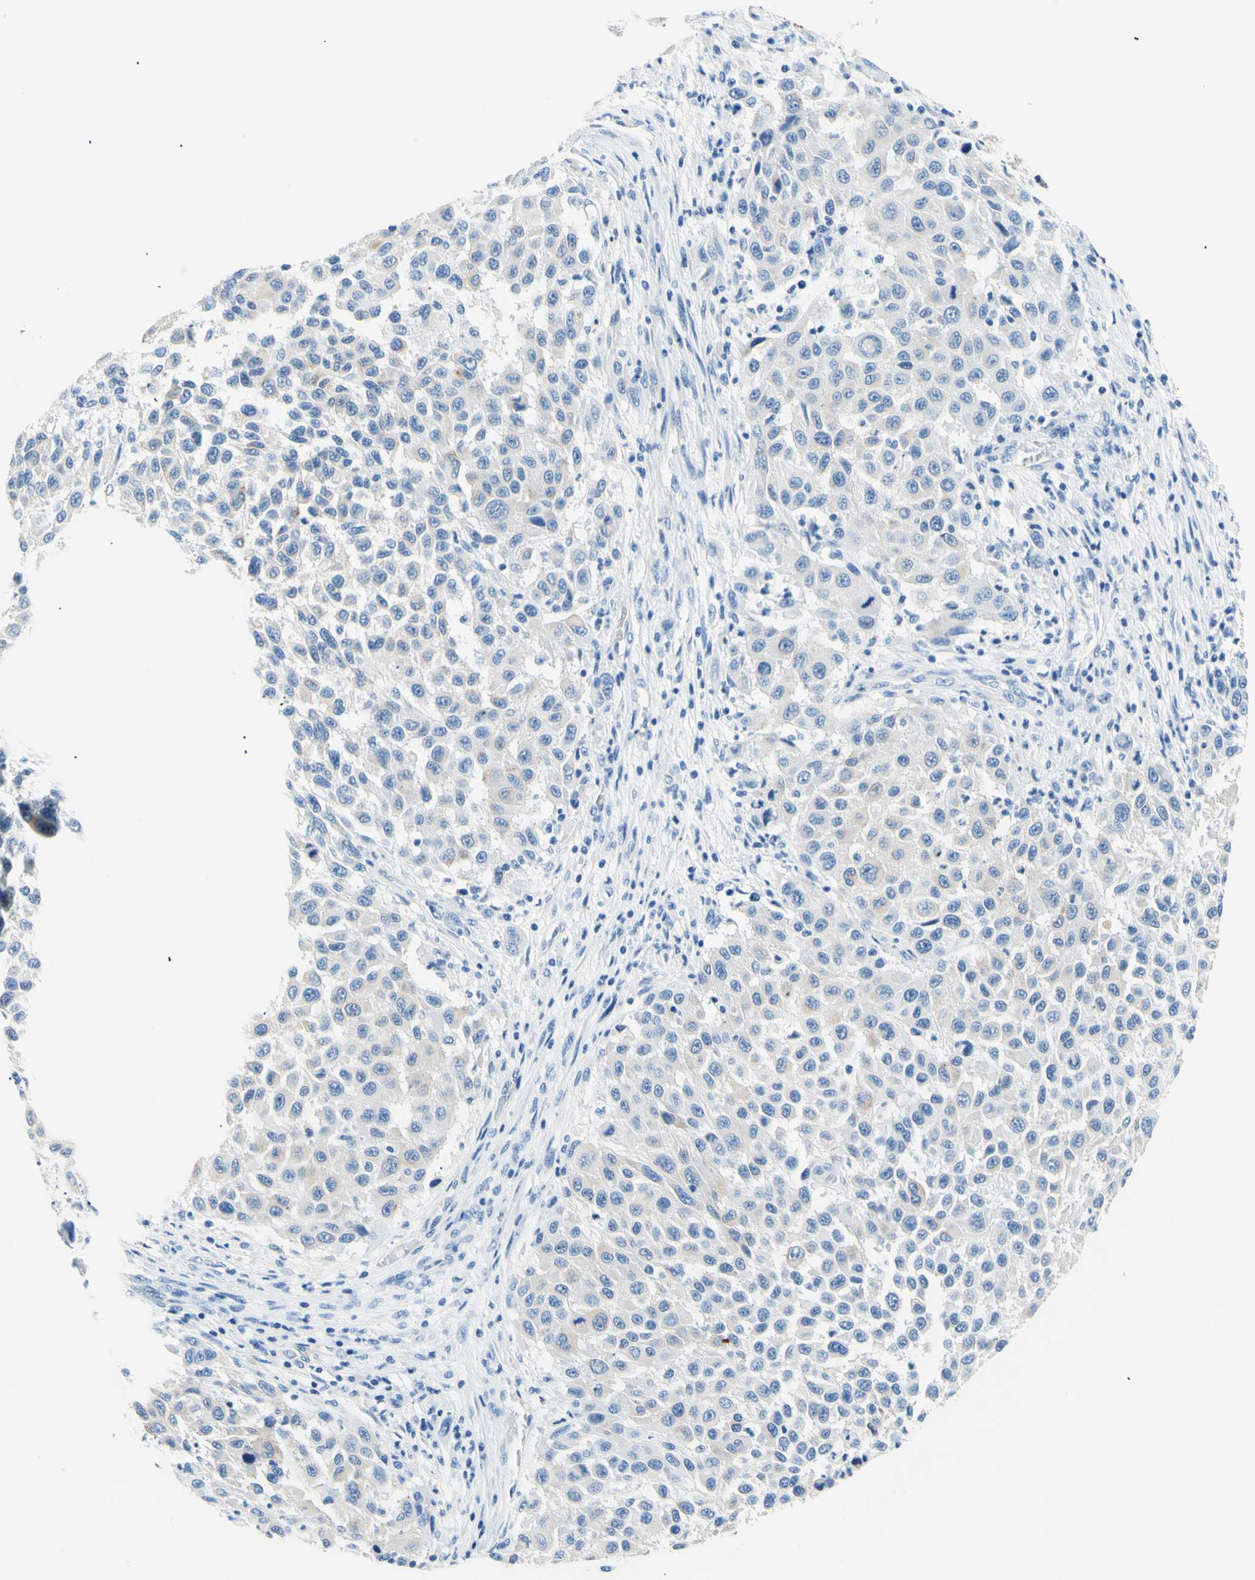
{"staining": {"intensity": "negative", "quantity": "none", "location": "none"}, "tissue": "melanoma", "cell_type": "Tumor cells", "image_type": "cancer", "snomed": [{"axis": "morphology", "description": "Malignant melanoma, Metastatic site"}, {"axis": "topography", "description": "Lymph node"}], "caption": "IHC of human malignant melanoma (metastatic site) reveals no positivity in tumor cells. (IHC, brightfield microscopy, high magnification).", "gene": "HPCA", "patient": {"sex": "male", "age": 61}}